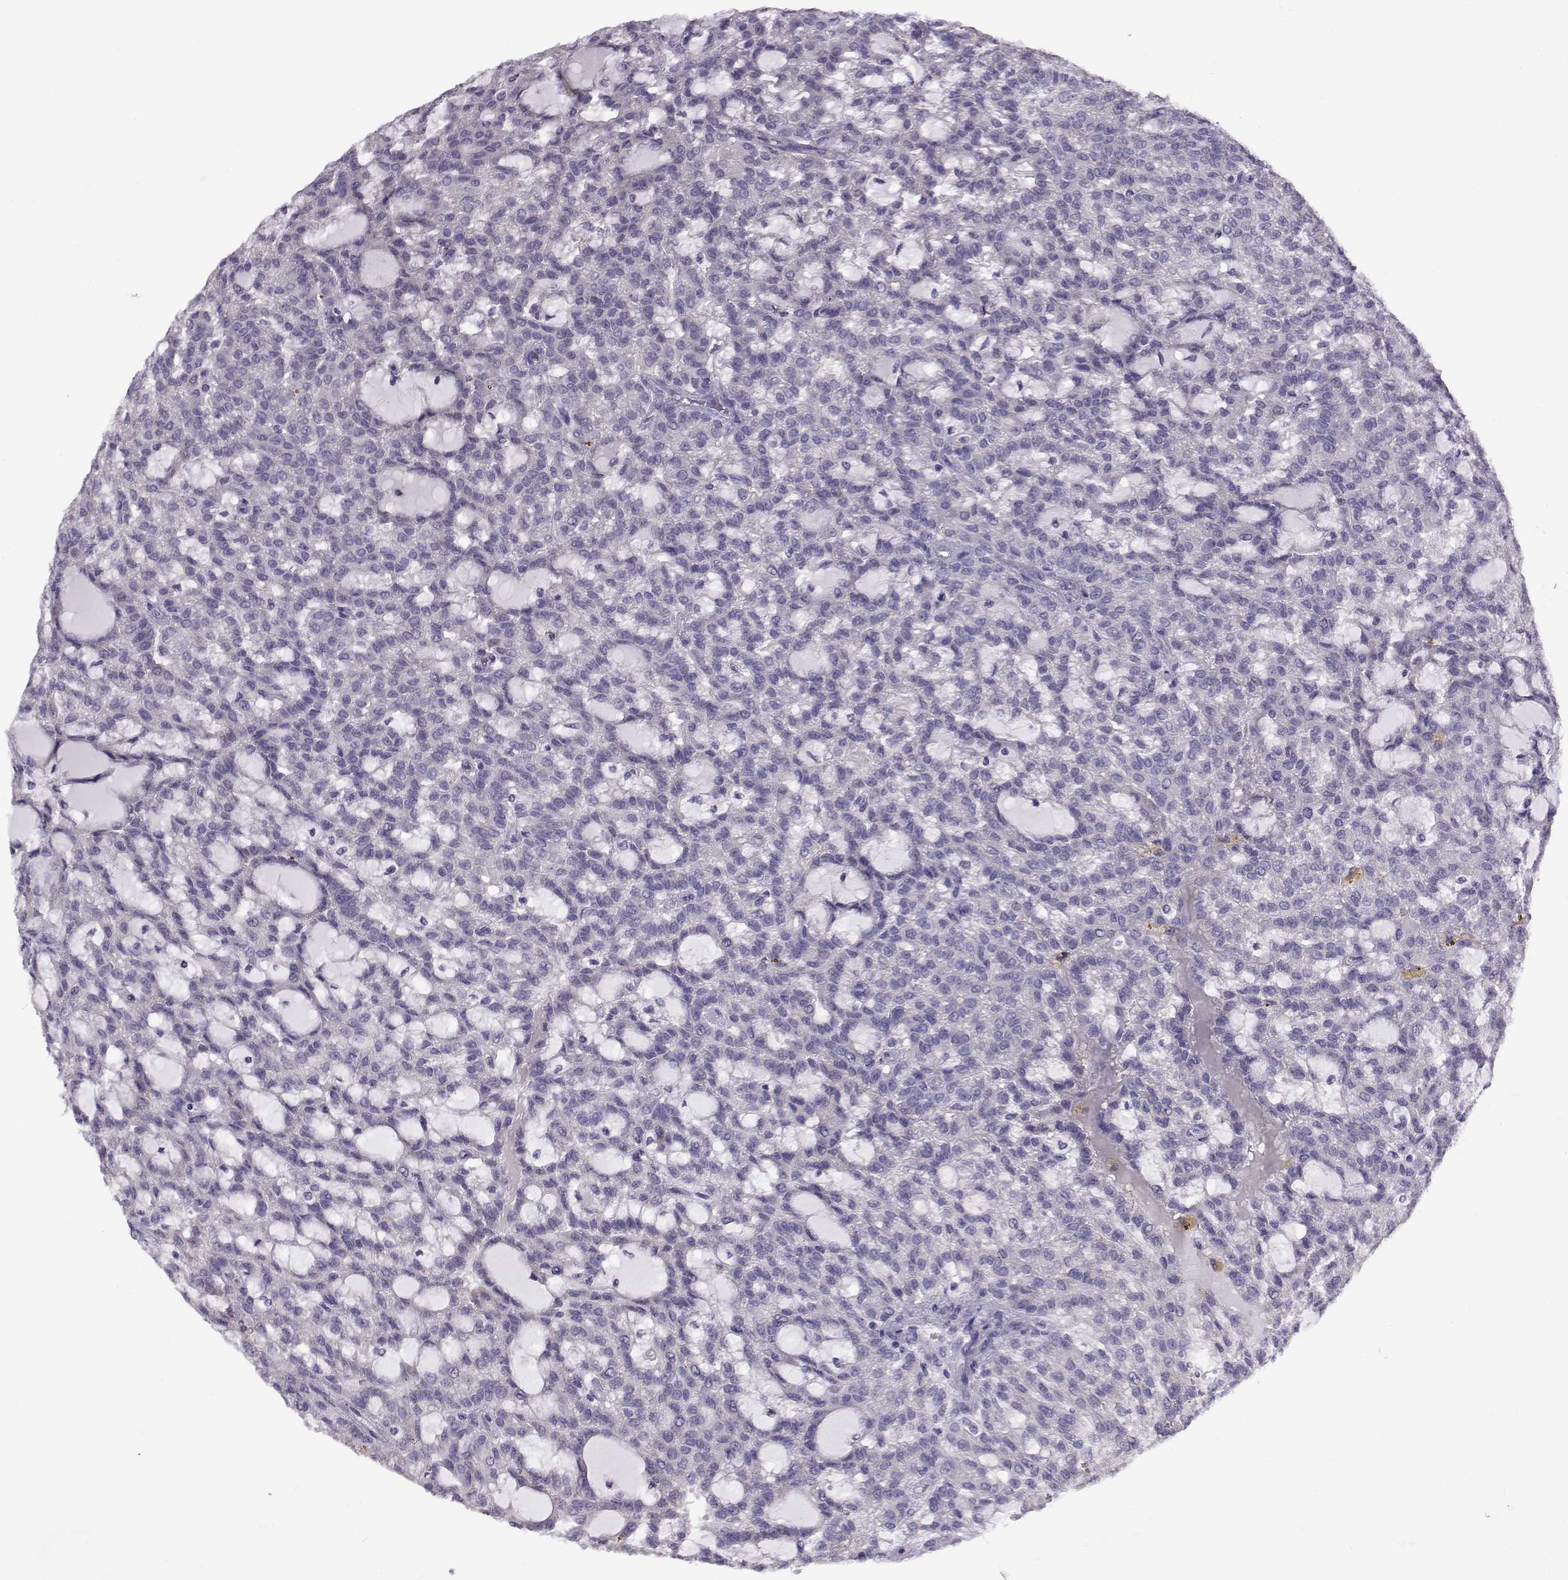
{"staining": {"intensity": "negative", "quantity": "none", "location": "none"}, "tissue": "renal cancer", "cell_type": "Tumor cells", "image_type": "cancer", "snomed": [{"axis": "morphology", "description": "Adenocarcinoma, NOS"}, {"axis": "topography", "description": "Kidney"}], "caption": "A photomicrograph of human renal adenocarcinoma is negative for staining in tumor cells.", "gene": "FEZF1", "patient": {"sex": "male", "age": 63}}